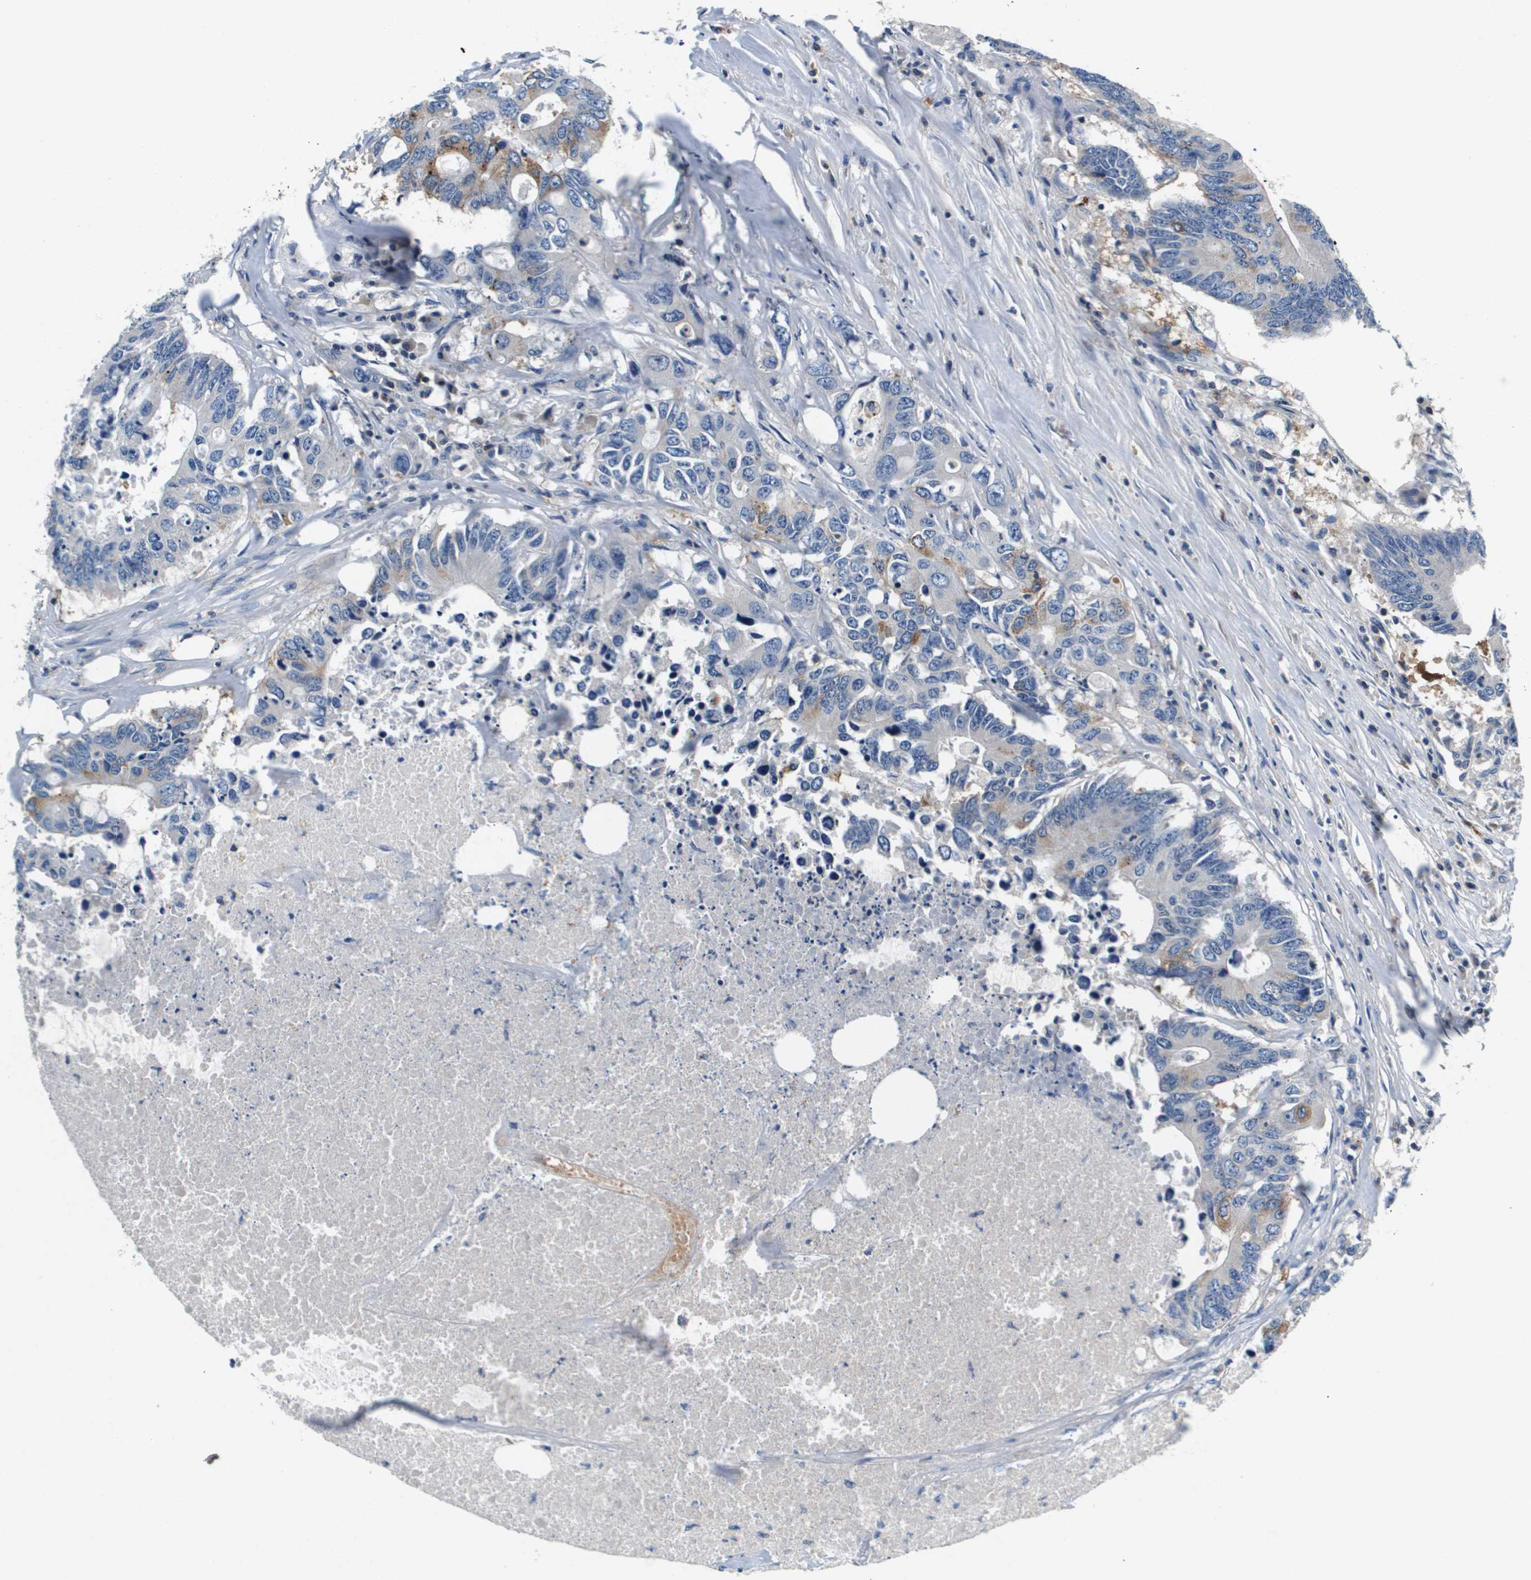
{"staining": {"intensity": "weak", "quantity": "<25%", "location": "cytoplasmic/membranous"}, "tissue": "colorectal cancer", "cell_type": "Tumor cells", "image_type": "cancer", "snomed": [{"axis": "morphology", "description": "Adenocarcinoma, NOS"}, {"axis": "topography", "description": "Colon"}], "caption": "Colorectal adenocarcinoma was stained to show a protein in brown. There is no significant staining in tumor cells.", "gene": "KCNQ5", "patient": {"sex": "male", "age": 71}}